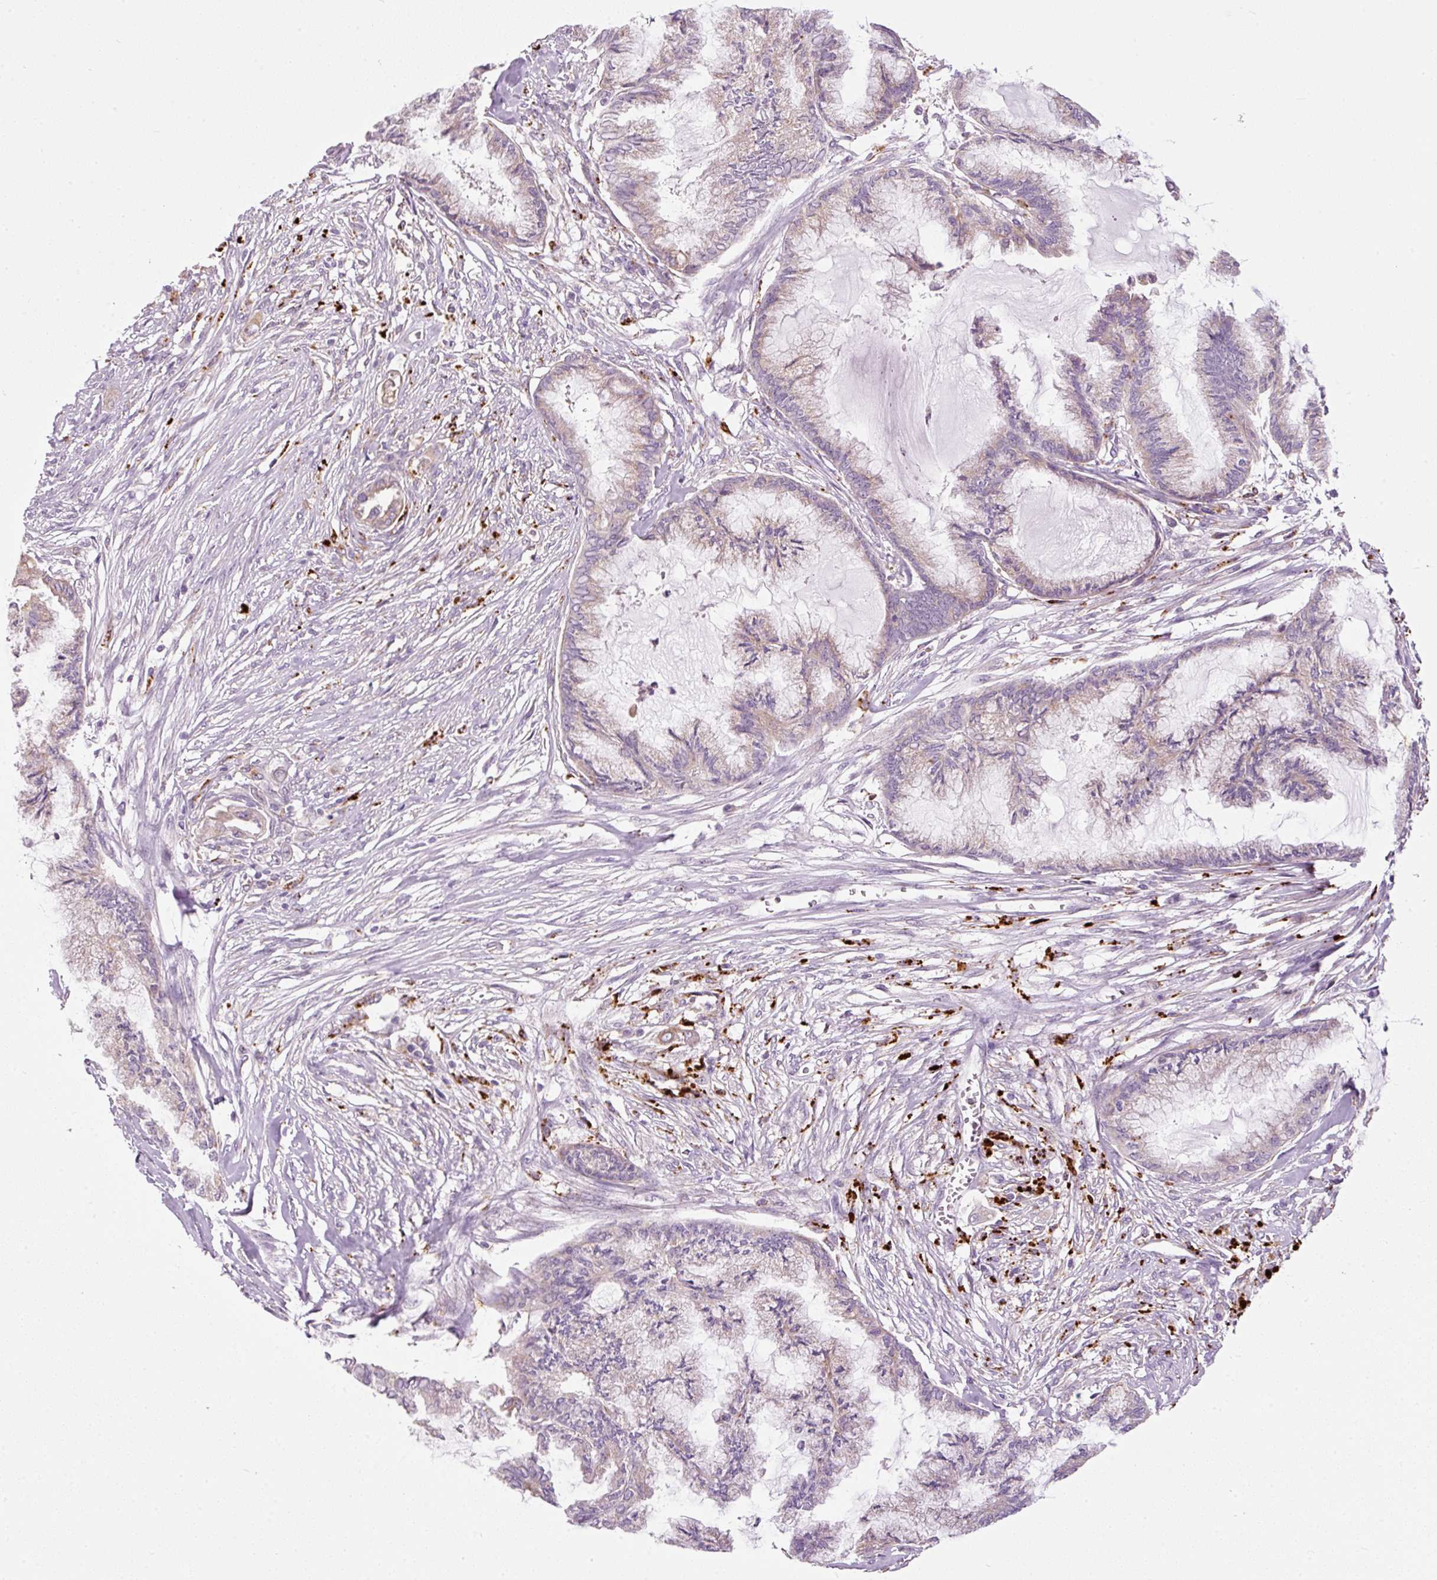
{"staining": {"intensity": "weak", "quantity": "<25%", "location": "cytoplasmic/membranous"}, "tissue": "endometrial cancer", "cell_type": "Tumor cells", "image_type": "cancer", "snomed": [{"axis": "morphology", "description": "Adenocarcinoma, NOS"}, {"axis": "topography", "description": "Endometrium"}], "caption": "DAB (3,3'-diaminobenzidine) immunohistochemical staining of adenocarcinoma (endometrial) displays no significant expression in tumor cells.", "gene": "ZNF639", "patient": {"sex": "female", "age": 86}}